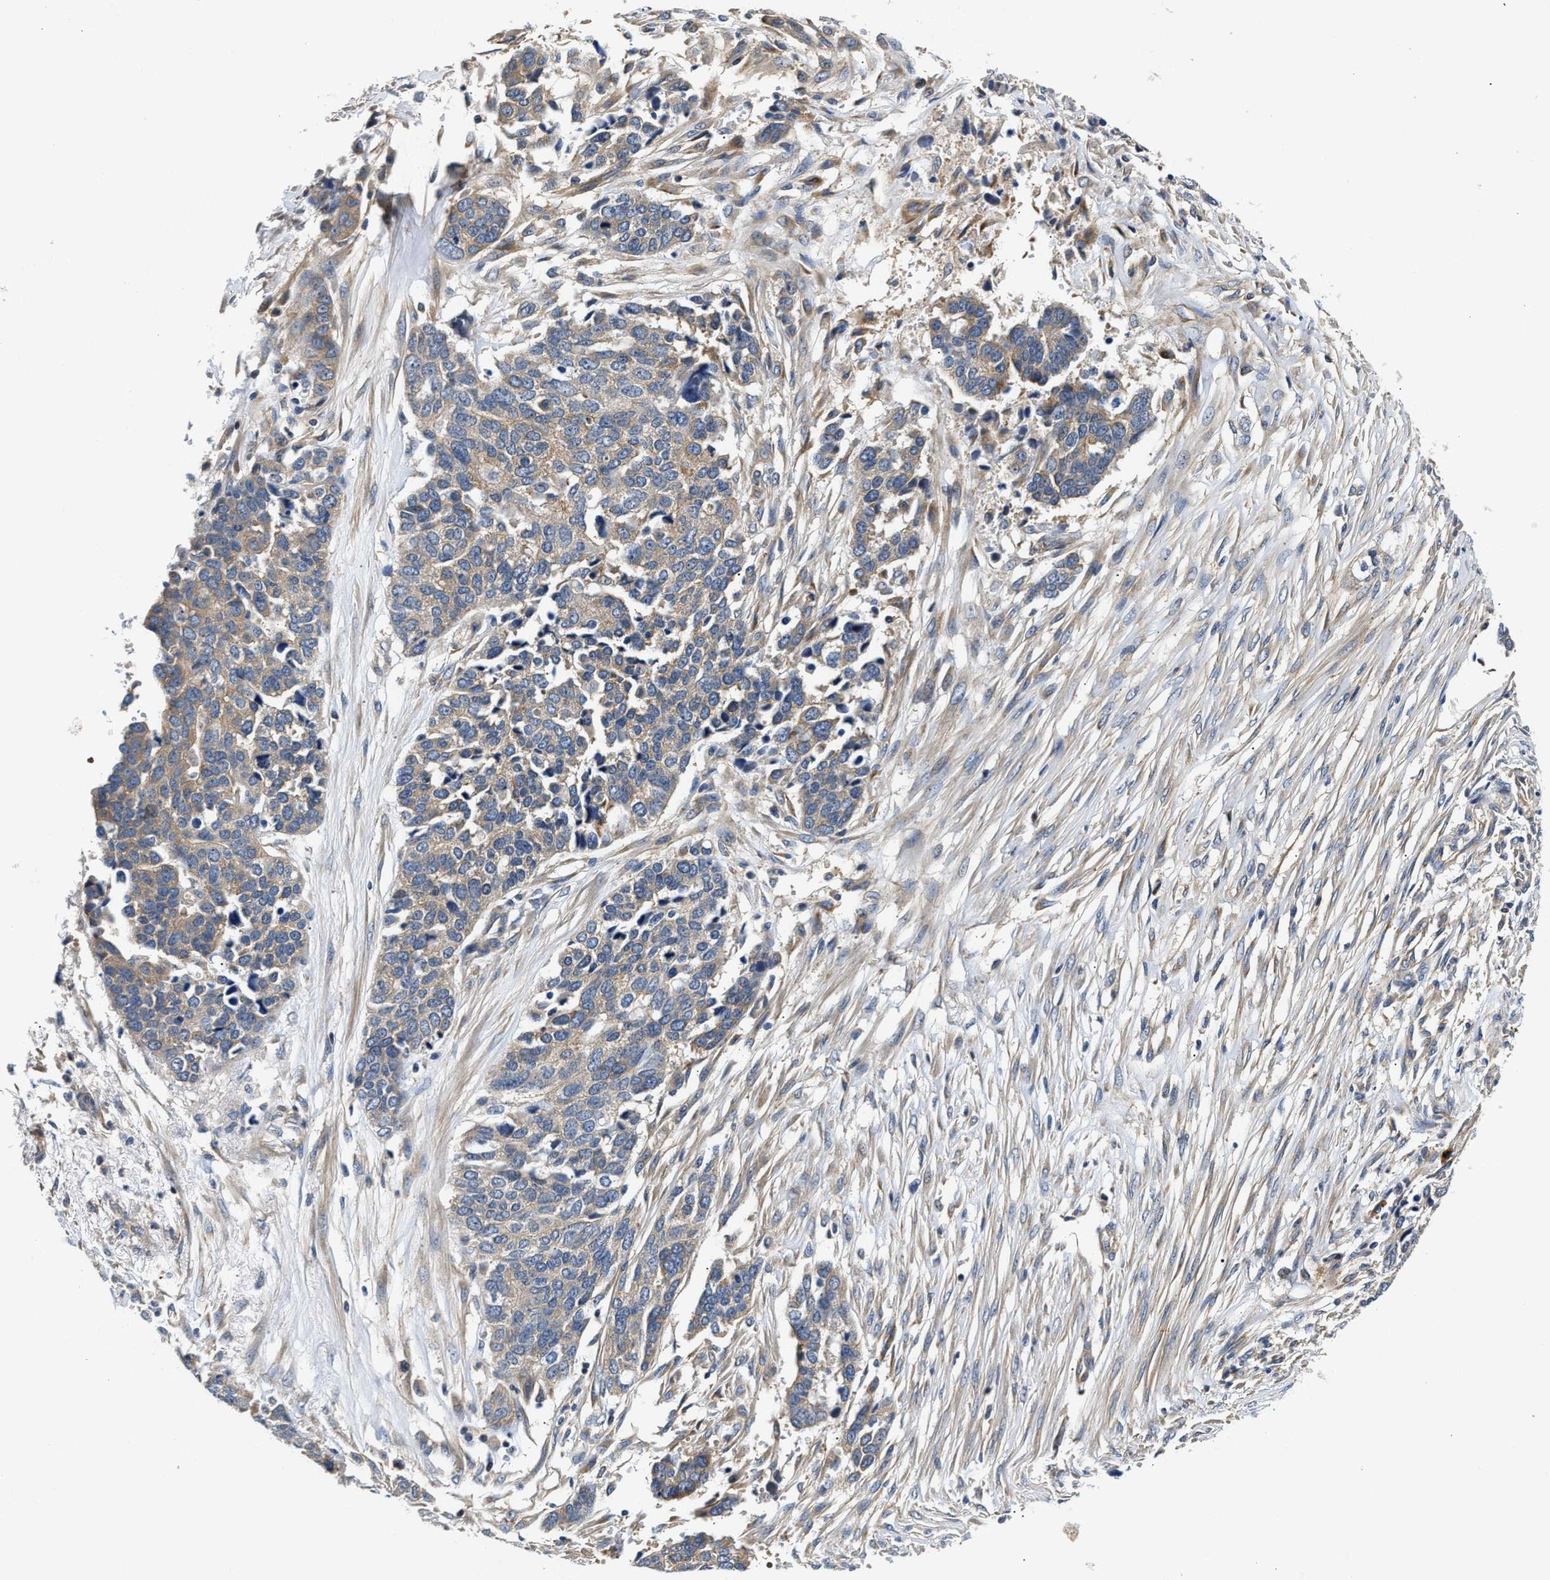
{"staining": {"intensity": "weak", "quantity": "25%-75%", "location": "cytoplasmic/membranous"}, "tissue": "ovarian cancer", "cell_type": "Tumor cells", "image_type": "cancer", "snomed": [{"axis": "morphology", "description": "Cystadenocarcinoma, serous, NOS"}, {"axis": "topography", "description": "Ovary"}], "caption": "A brown stain highlights weak cytoplasmic/membranous staining of a protein in human ovarian cancer tumor cells. (IHC, brightfield microscopy, high magnification).", "gene": "TEX2", "patient": {"sex": "female", "age": 44}}